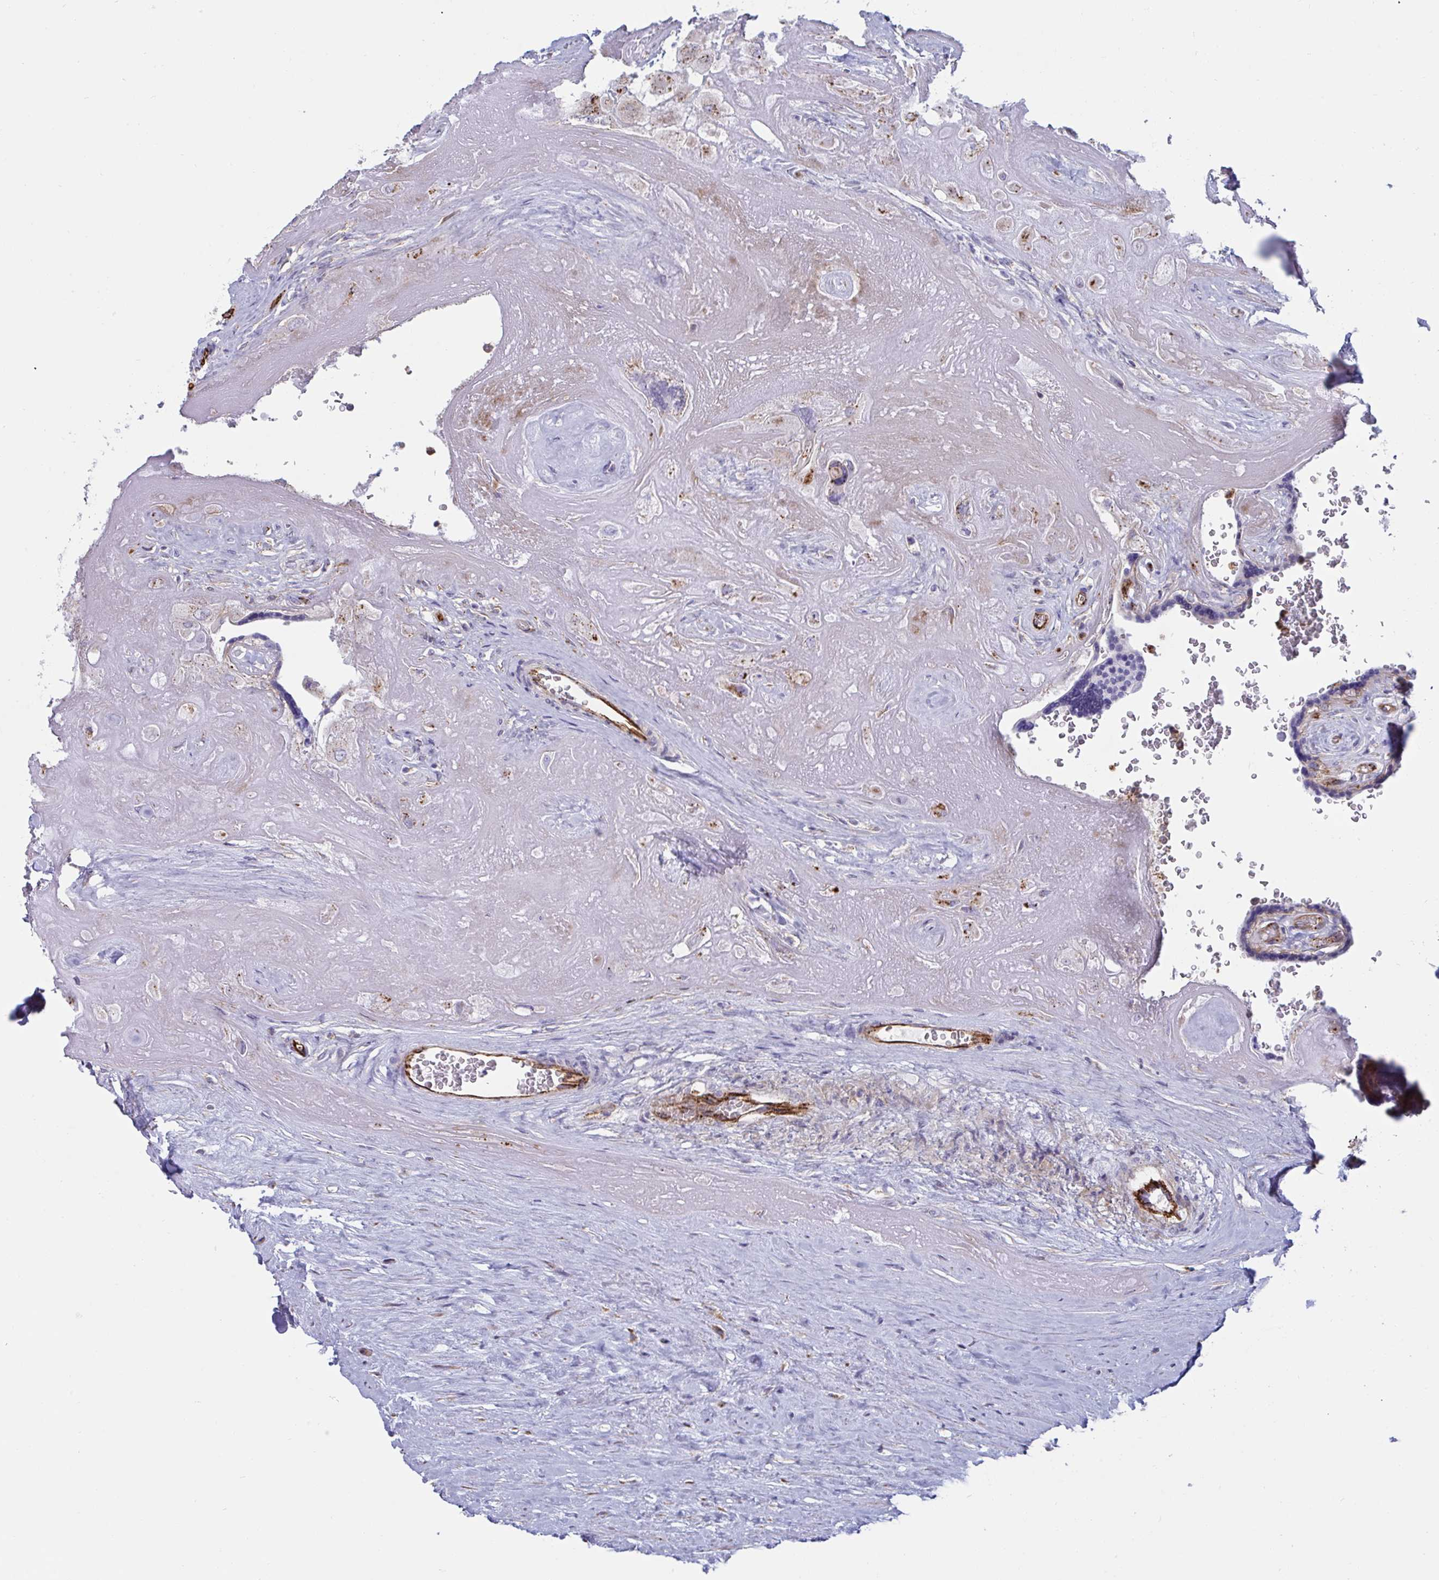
{"staining": {"intensity": "moderate", "quantity": "<25%", "location": "cytoplasmic/membranous"}, "tissue": "placenta", "cell_type": "Decidual cells", "image_type": "normal", "snomed": [{"axis": "morphology", "description": "Normal tissue, NOS"}, {"axis": "topography", "description": "Placenta"}], "caption": "High-power microscopy captured an immunohistochemistry (IHC) image of unremarkable placenta, revealing moderate cytoplasmic/membranous expression in about <25% of decidual cells.", "gene": "SLC9A6", "patient": {"sex": "female", "age": 32}}